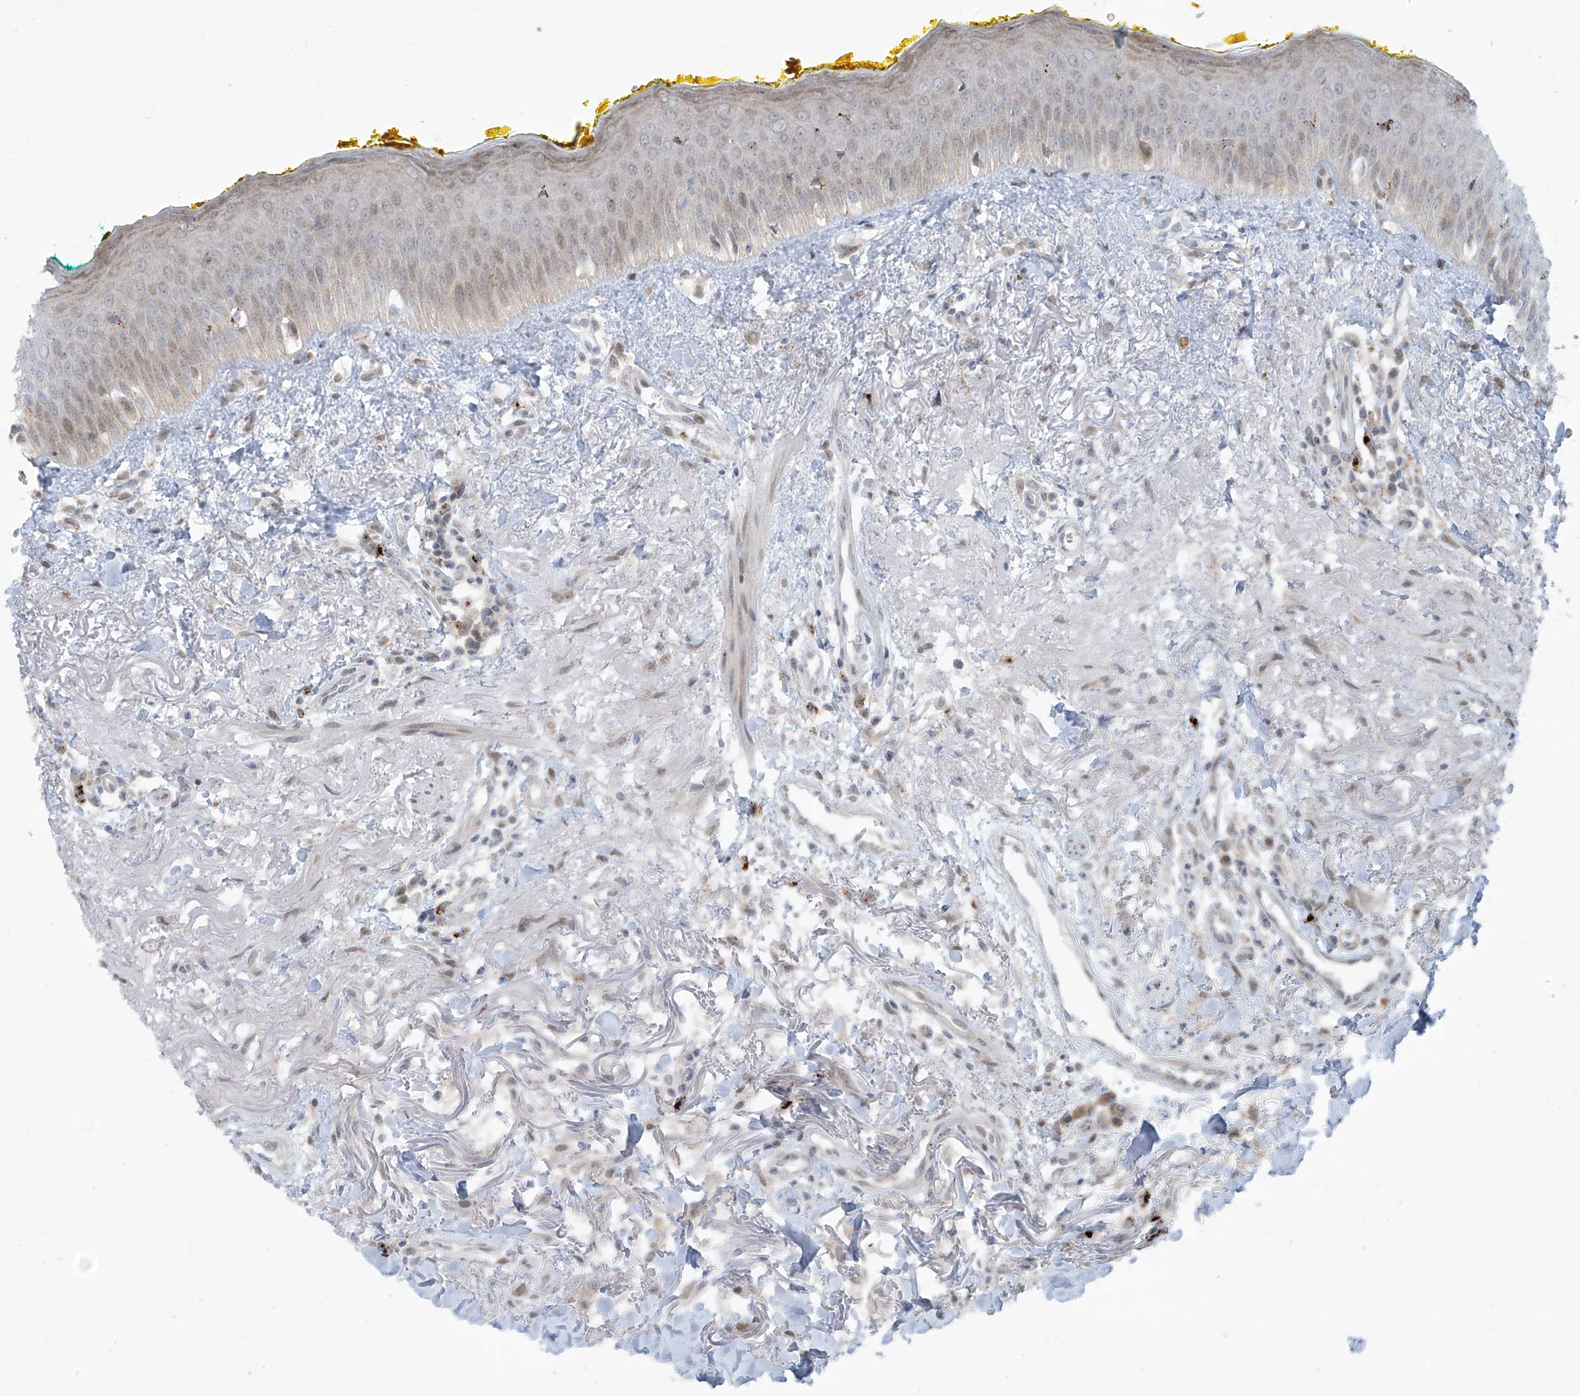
{"staining": {"intensity": "negative", "quantity": "none", "location": "none"}, "tissue": "oral mucosa", "cell_type": "Squamous epithelial cells", "image_type": "normal", "snomed": [{"axis": "morphology", "description": "Normal tissue, NOS"}, {"axis": "topography", "description": "Oral tissue"}], "caption": "Protein analysis of normal oral mucosa exhibits no significant positivity in squamous epithelial cells. The staining was performed using DAB (3,3'-diaminobenzidine) to visualize the protein expression in brown, while the nuclei were stained in blue with hematoxylin (Magnification: 20x).", "gene": "PPAT", "patient": {"sex": "female", "age": 70}}